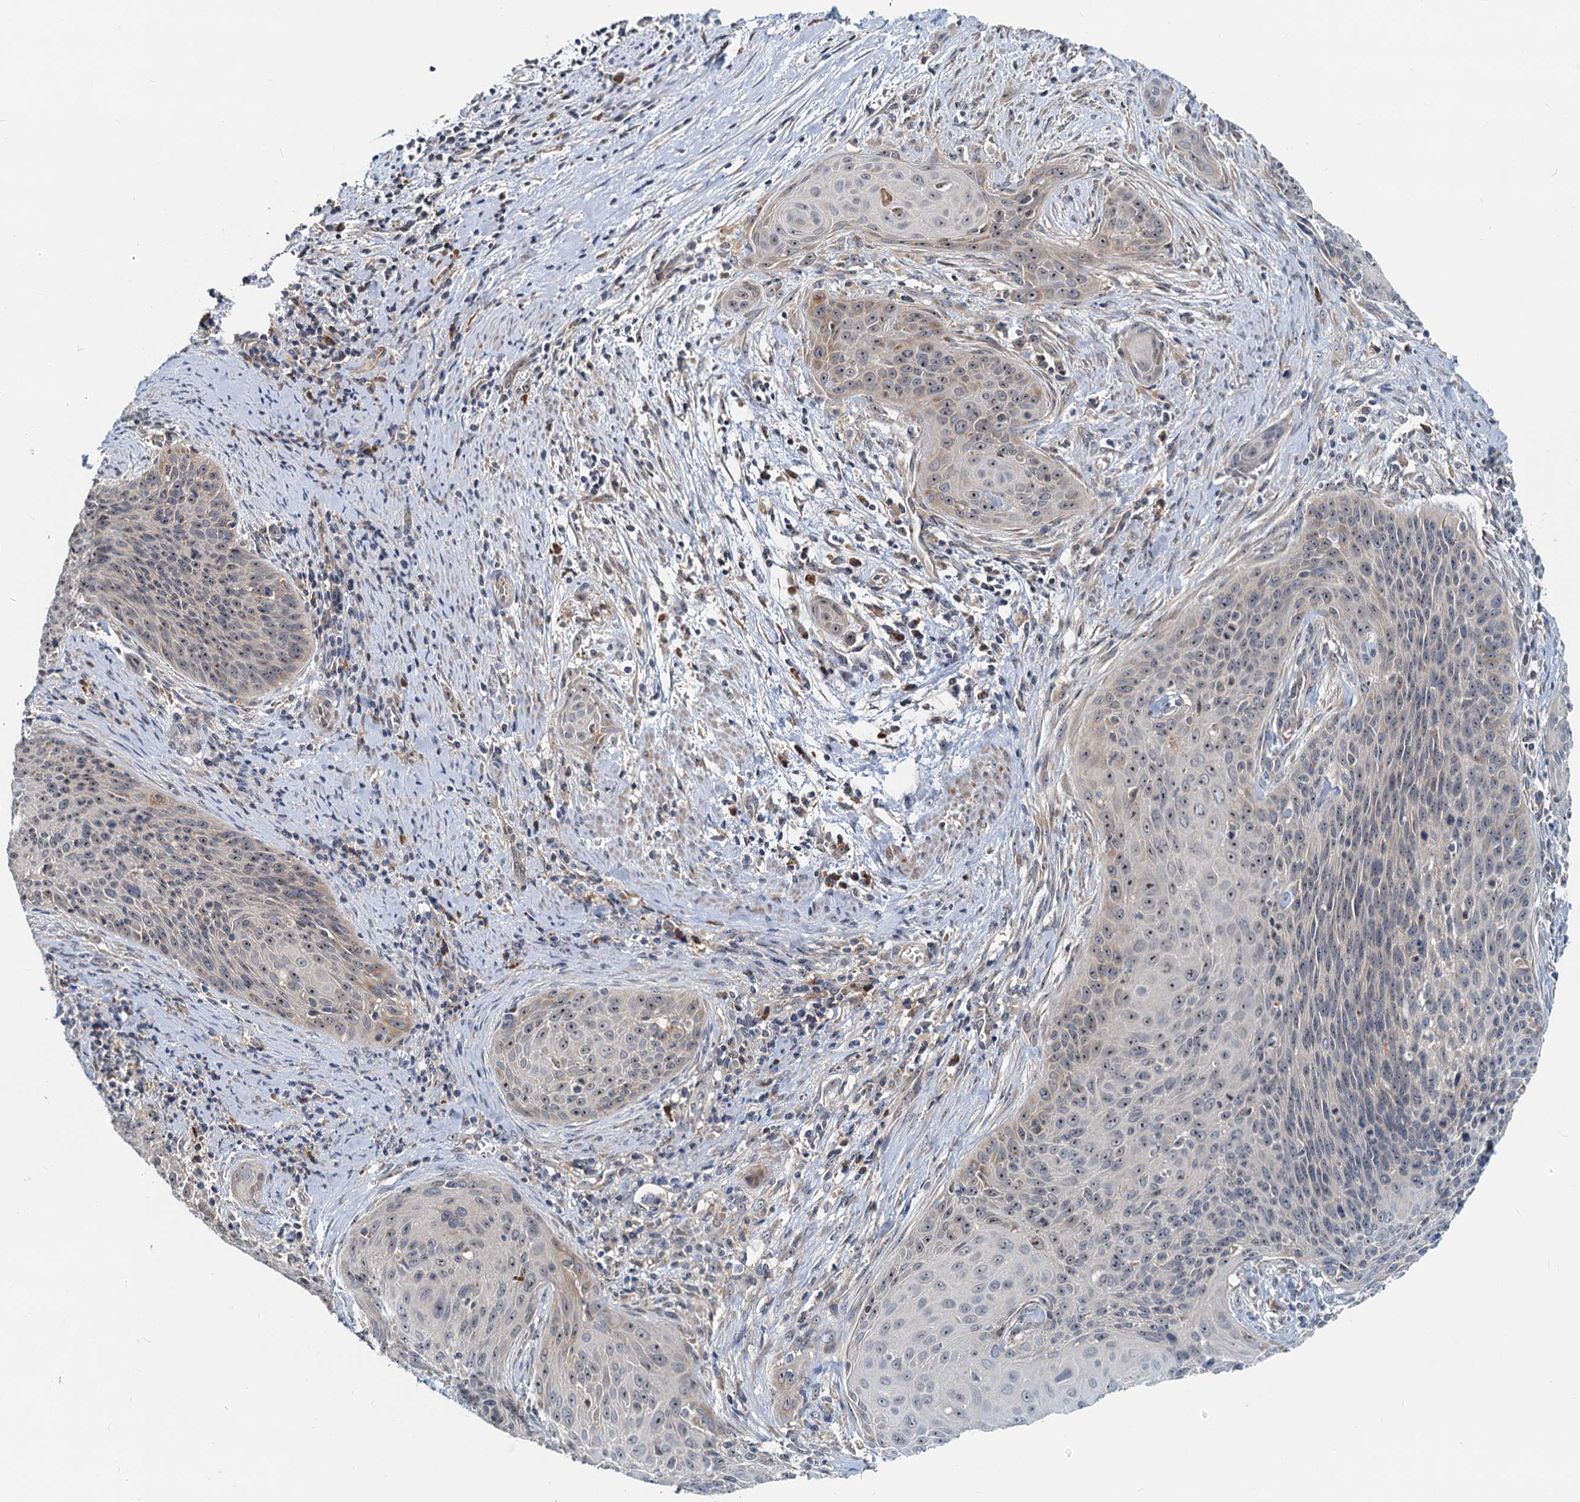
{"staining": {"intensity": "weak", "quantity": "25%-75%", "location": "nuclear"}, "tissue": "cervical cancer", "cell_type": "Tumor cells", "image_type": "cancer", "snomed": [{"axis": "morphology", "description": "Squamous cell carcinoma, NOS"}, {"axis": "topography", "description": "Cervix"}], "caption": "High-power microscopy captured an immunohistochemistry histopathology image of squamous cell carcinoma (cervical), revealing weak nuclear staining in approximately 25%-75% of tumor cells. Nuclei are stained in blue.", "gene": "RGS7BP", "patient": {"sex": "female", "age": 55}}